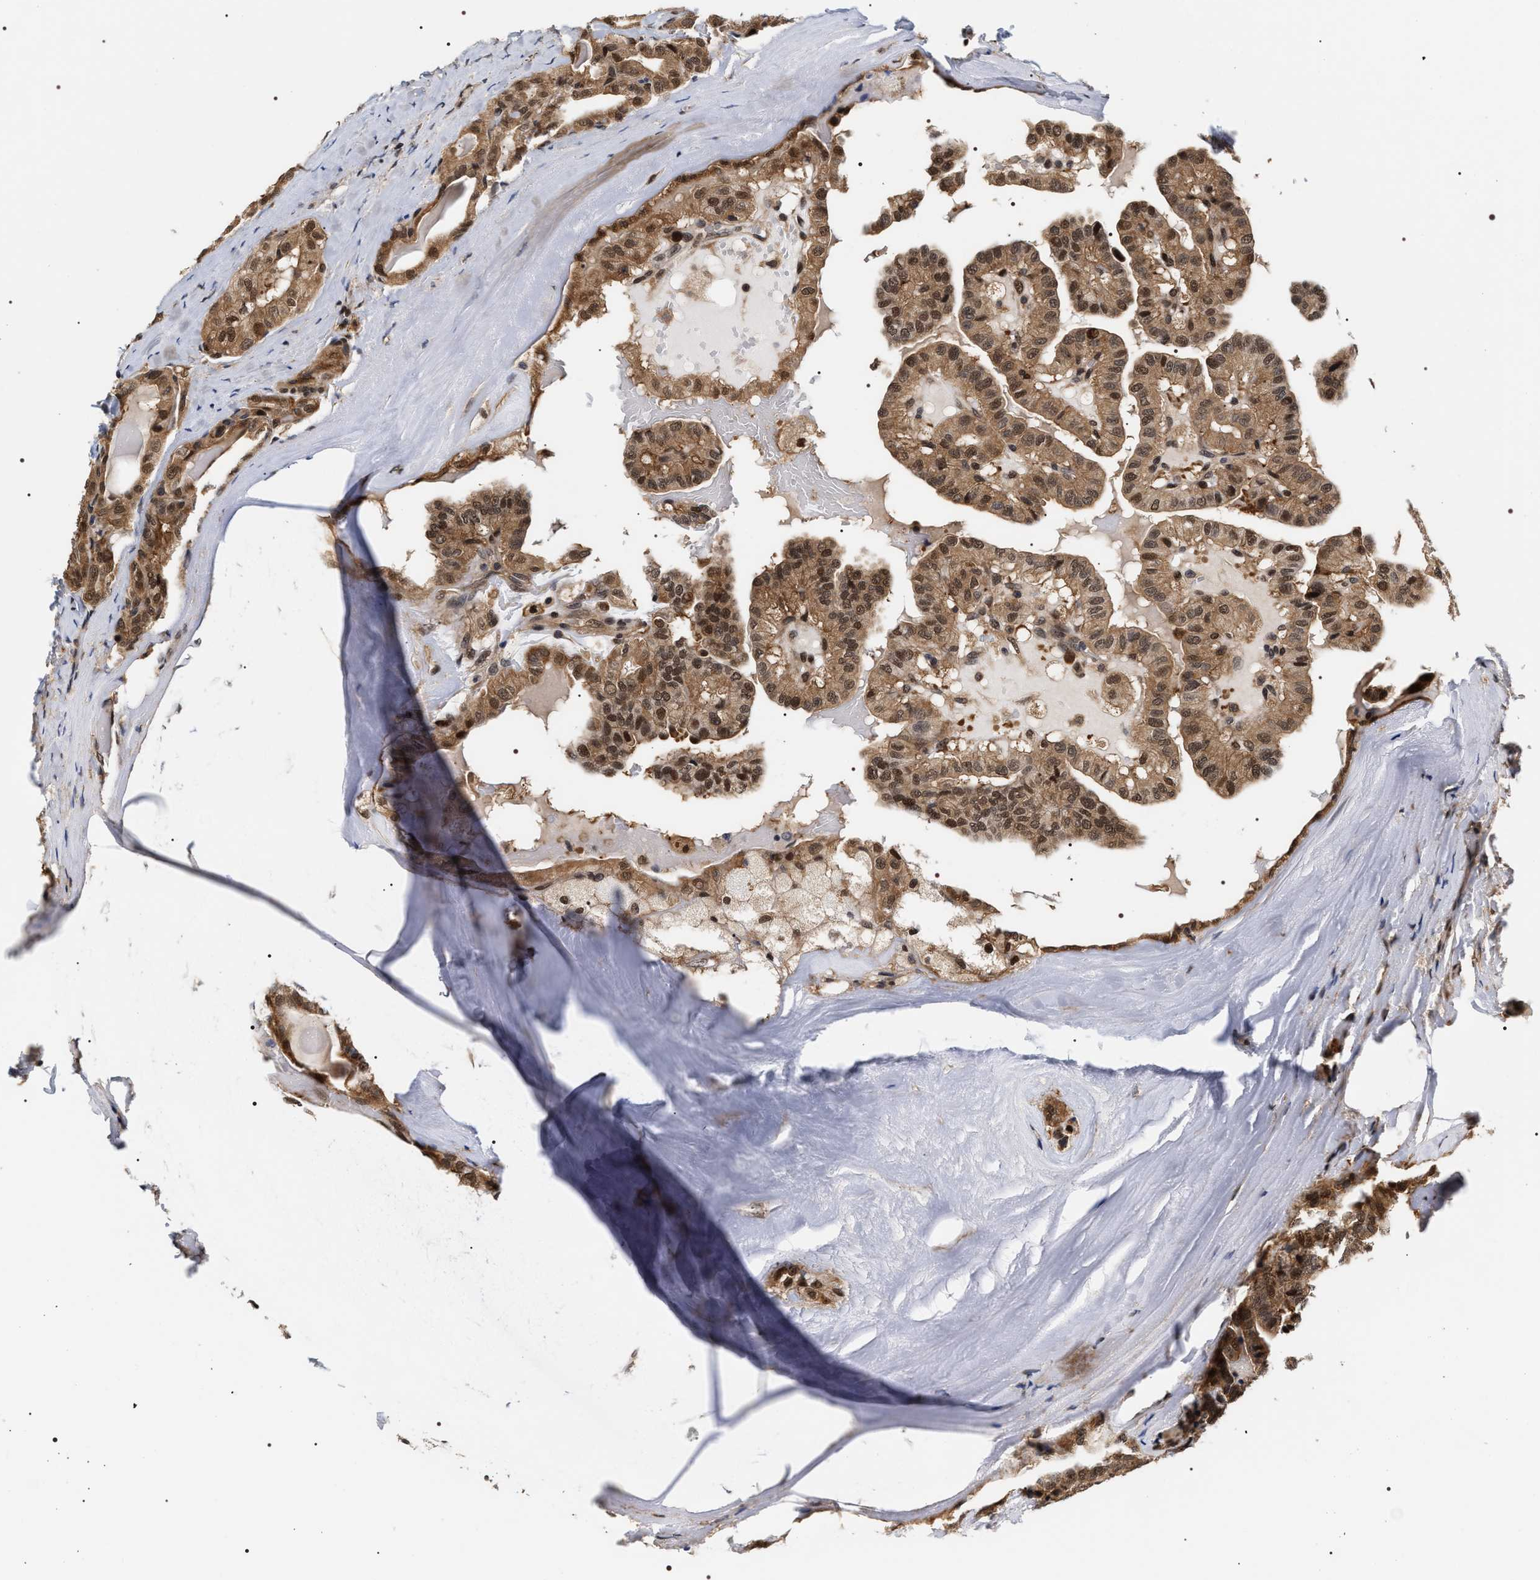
{"staining": {"intensity": "moderate", "quantity": ">75%", "location": "cytoplasmic/membranous,nuclear"}, "tissue": "thyroid cancer", "cell_type": "Tumor cells", "image_type": "cancer", "snomed": [{"axis": "morphology", "description": "Papillary adenocarcinoma, NOS"}, {"axis": "topography", "description": "Thyroid gland"}], "caption": "Immunohistochemical staining of thyroid cancer (papillary adenocarcinoma) displays medium levels of moderate cytoplasmic/membranous and nuclear positivity in approximately >75% of tumor cells.", "gene": "BAG6", "patient": {"sex": "male", "age": 77}}